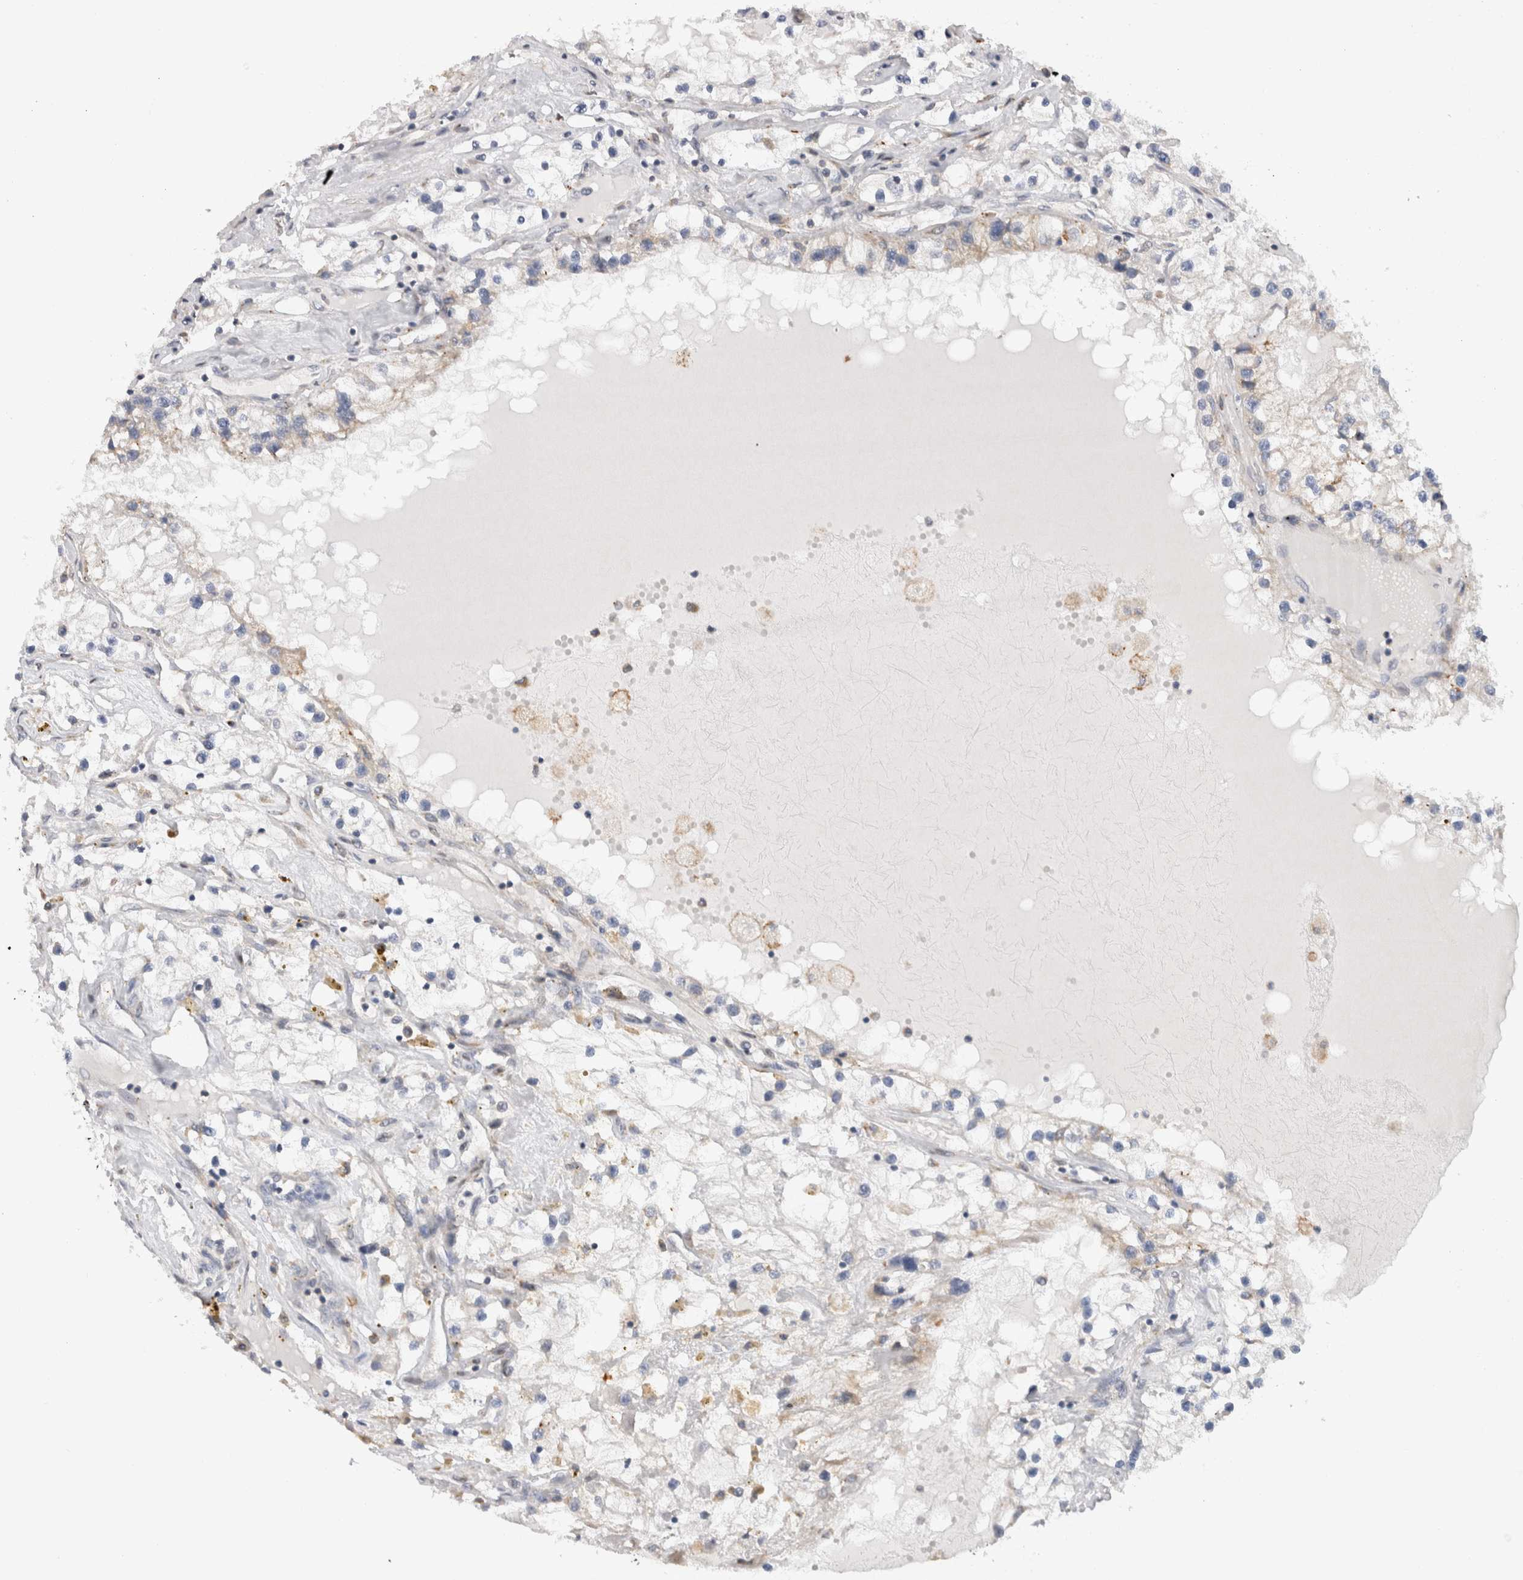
{"staining": {"intensity": "negative", "quantity": "none", "location": "none"}, "tissue": "renal cancer", "cell_type": "Tumor cells", "image_type": "cancer", "snomed": [{"axis": "morphology", "description": "Adenocarcinoma, NOS"}, {"axis": "topography", "description": "Kidney"}], "caption": "The IHC histopathology image has no significant staining in tumor cells of renal cancer tissue. (DAB IHC visualized using brightfield microscopy, high magnification).", "gene": "VCPIP1", "patient": {"sex": "male", "age": 68}}